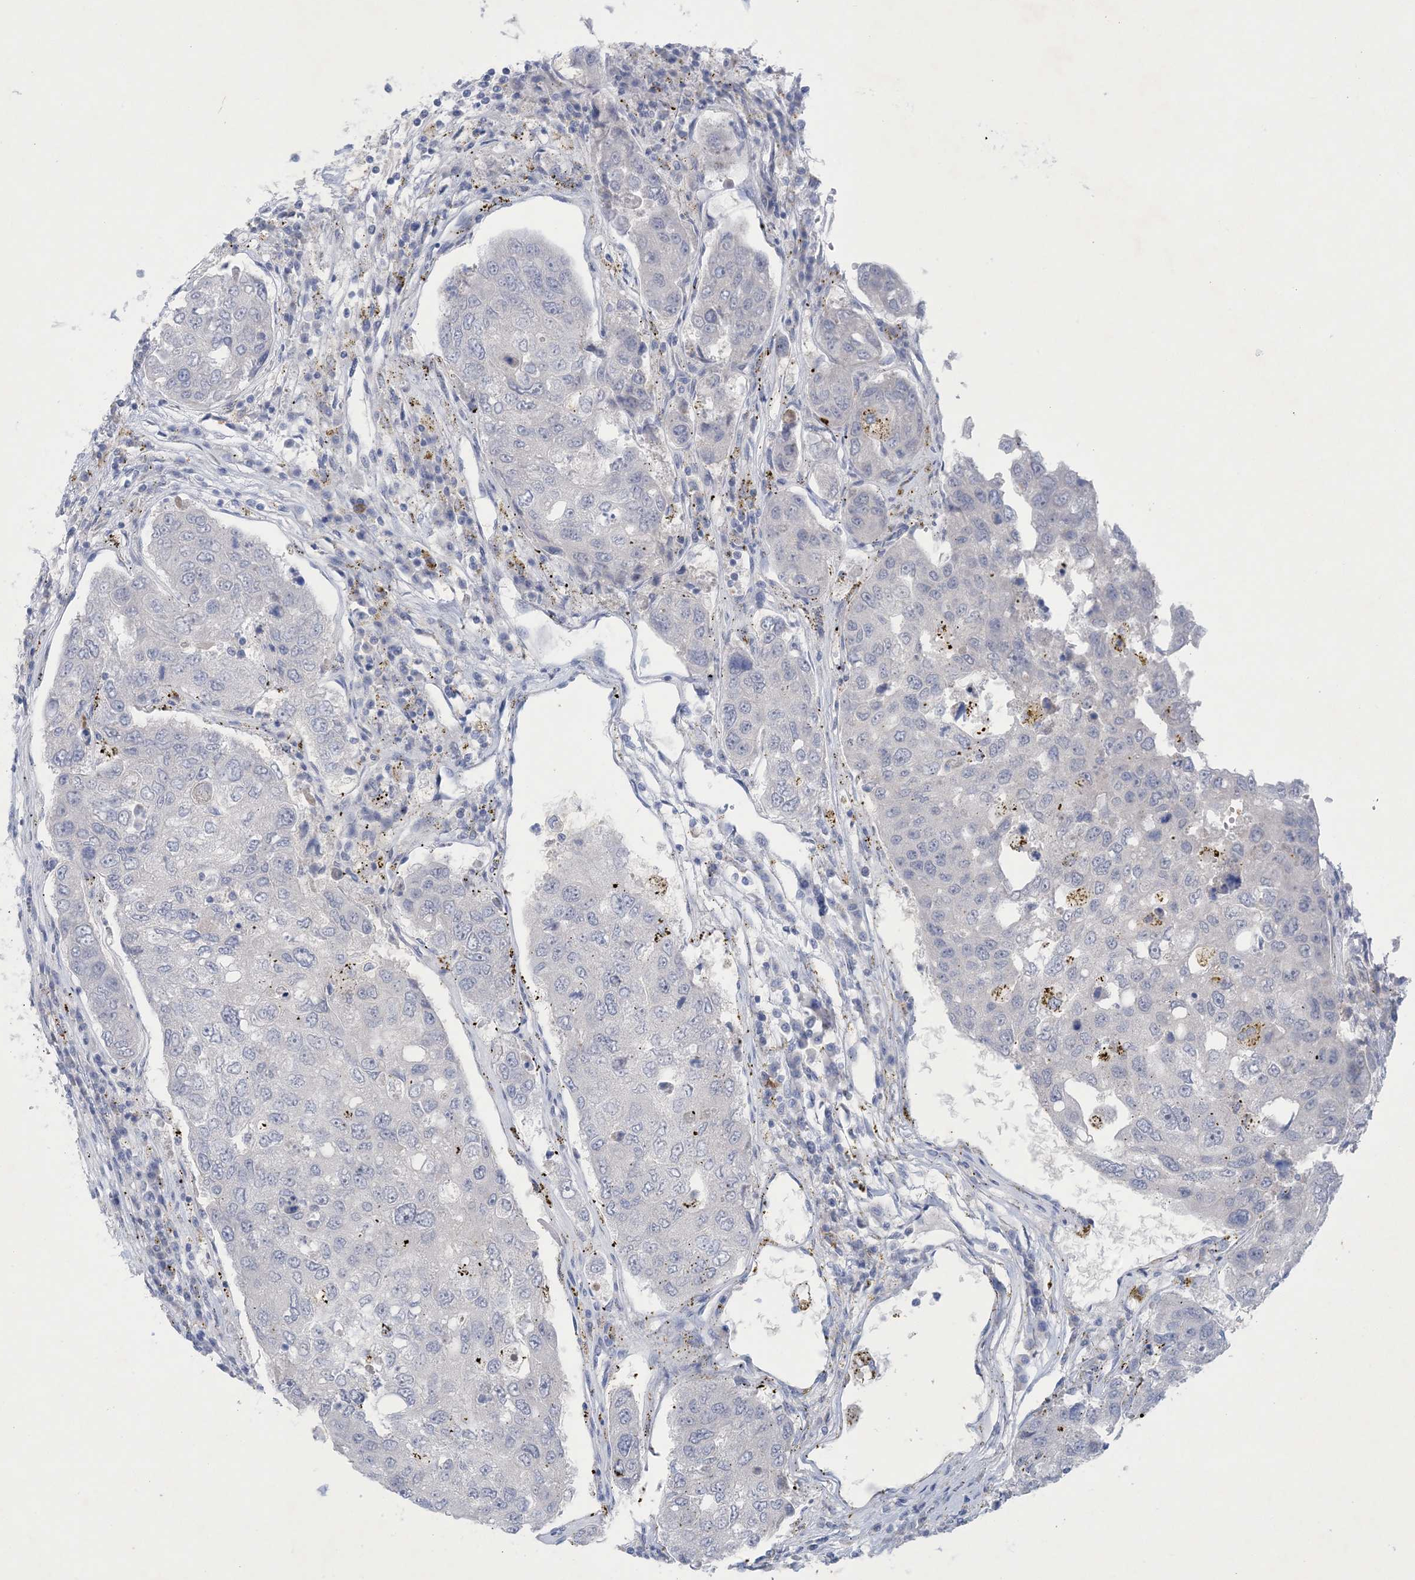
{"staining": {"intensity": "negative", "quantity": "none", "location": "none"}, "tissue": "urothelial cancer", "cell_type": "Tumor cells", "image_type": "cancer", "snomed": [{"axis": "morphology", "description": "Urothelial carcinoma, High grade"}, {"axis": "topography", "description": "Lymph node"}, {"axis": "topography", "description": "Urinary bladder"}], "caption": "Immunohistochemistry of human urothelial cancer exhibits no positivity in tumor cells. (Immunohistochemistry (ihc), brightfield microscopy, high magnification).", "gene": "GABRG1", "patient": {"sex": "male", "age": 51}}